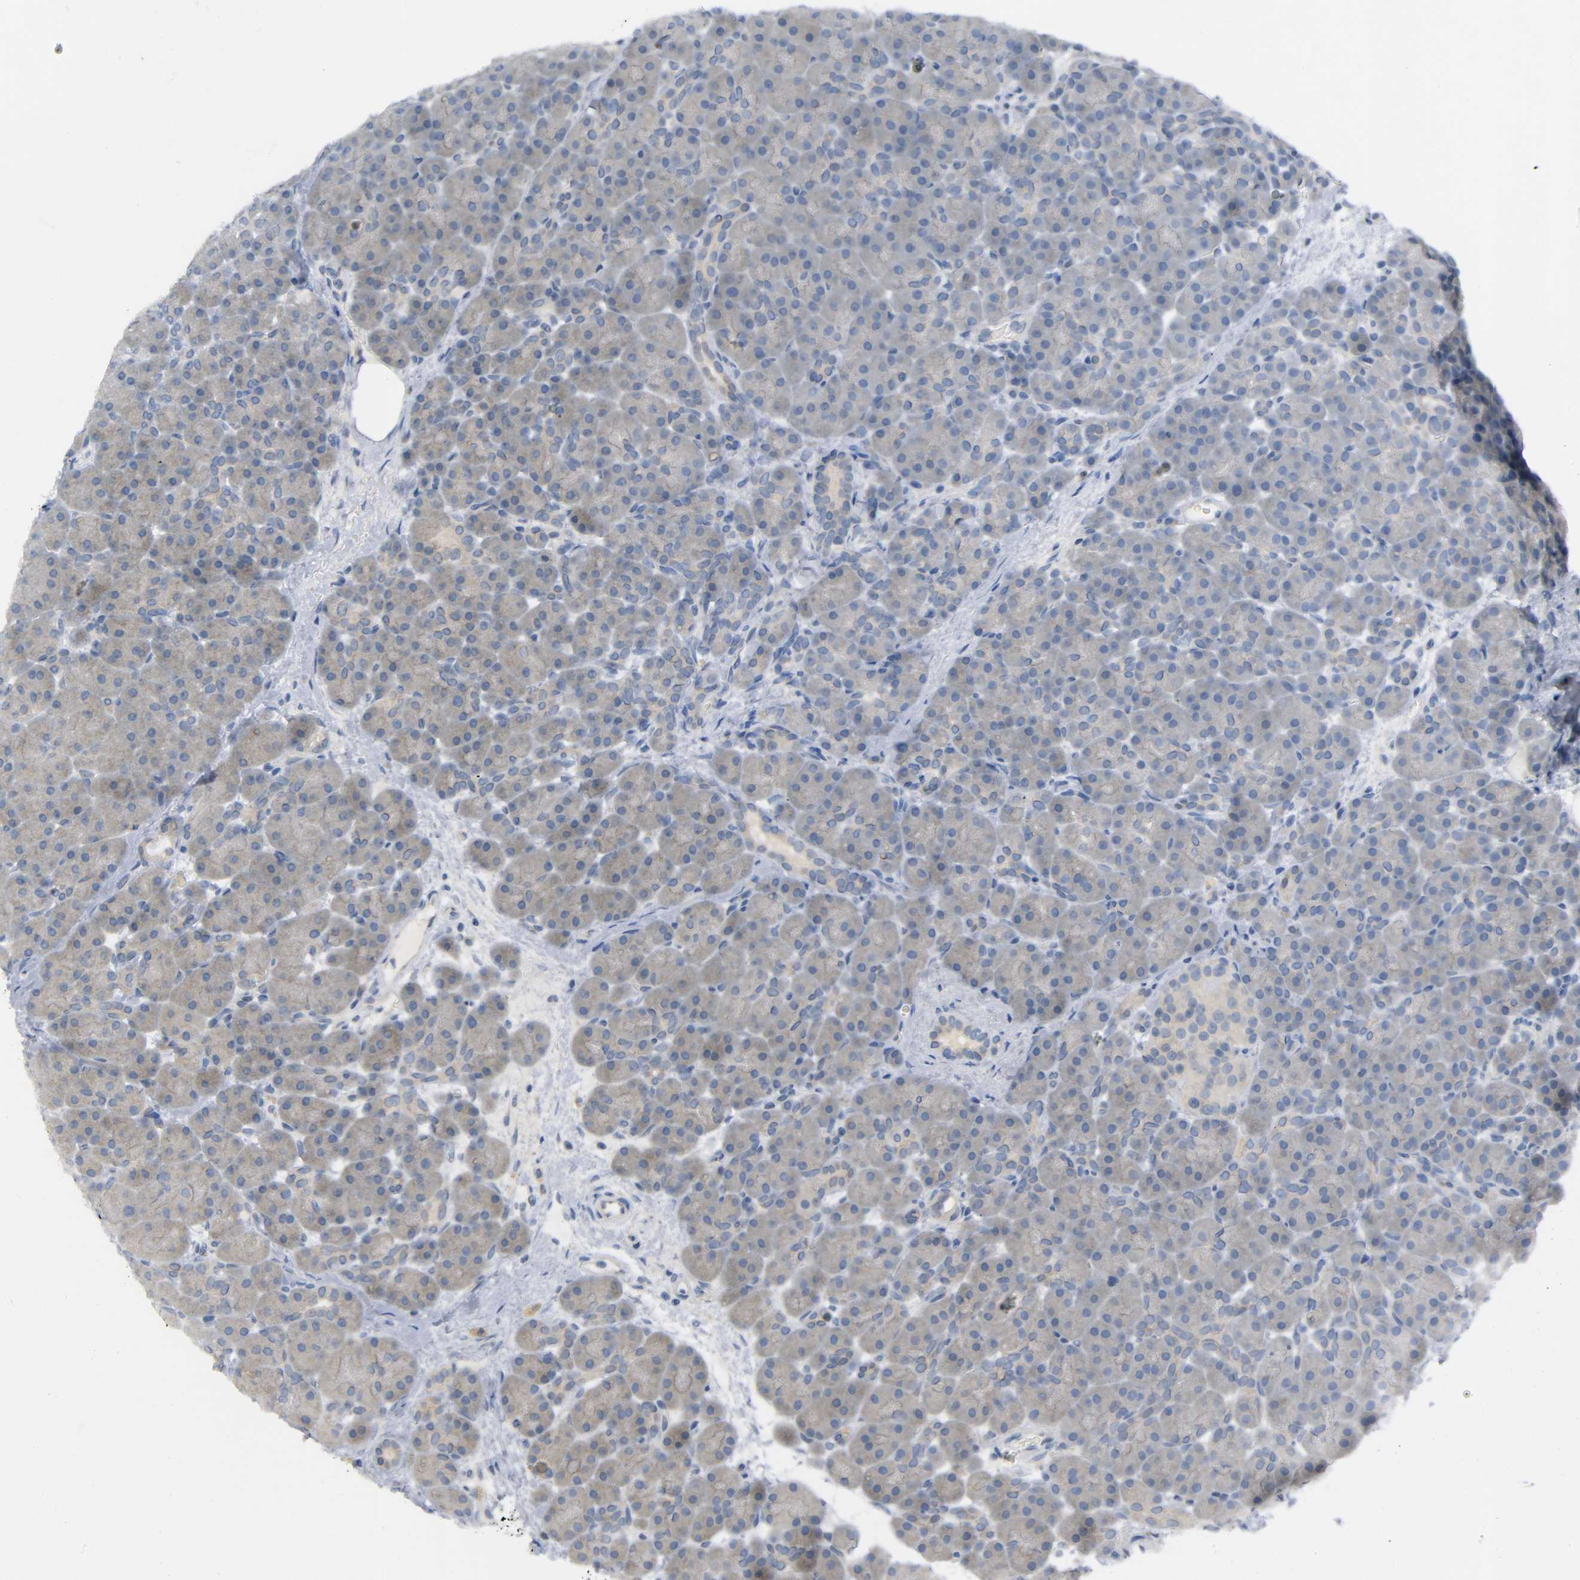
{"staining": {"intensity": "moderate", "quantity": ">75%", "location": "cytoplasmic/membranous"}, "tissue": "pancreas", "cell_type": "Exocrine glandular cells", "image_type": "normal", "snomed": [{"axis": "morphology", "description": "Normal tissue, NOS"}, {"axis": "topography", "description": "Pancreas"}], "caption": "High-power microscopy captured an immunohistochemistry (IHC) image of benign pancreas, revealing moderate cytoplasmic/membranous expression in about >75% of exocrine glandular cells. (brown staining indicates protein expression, while blue staining denotes nuclei).", "gene": "MAPK8", "patient": {"sex": "male", "age": 66}}